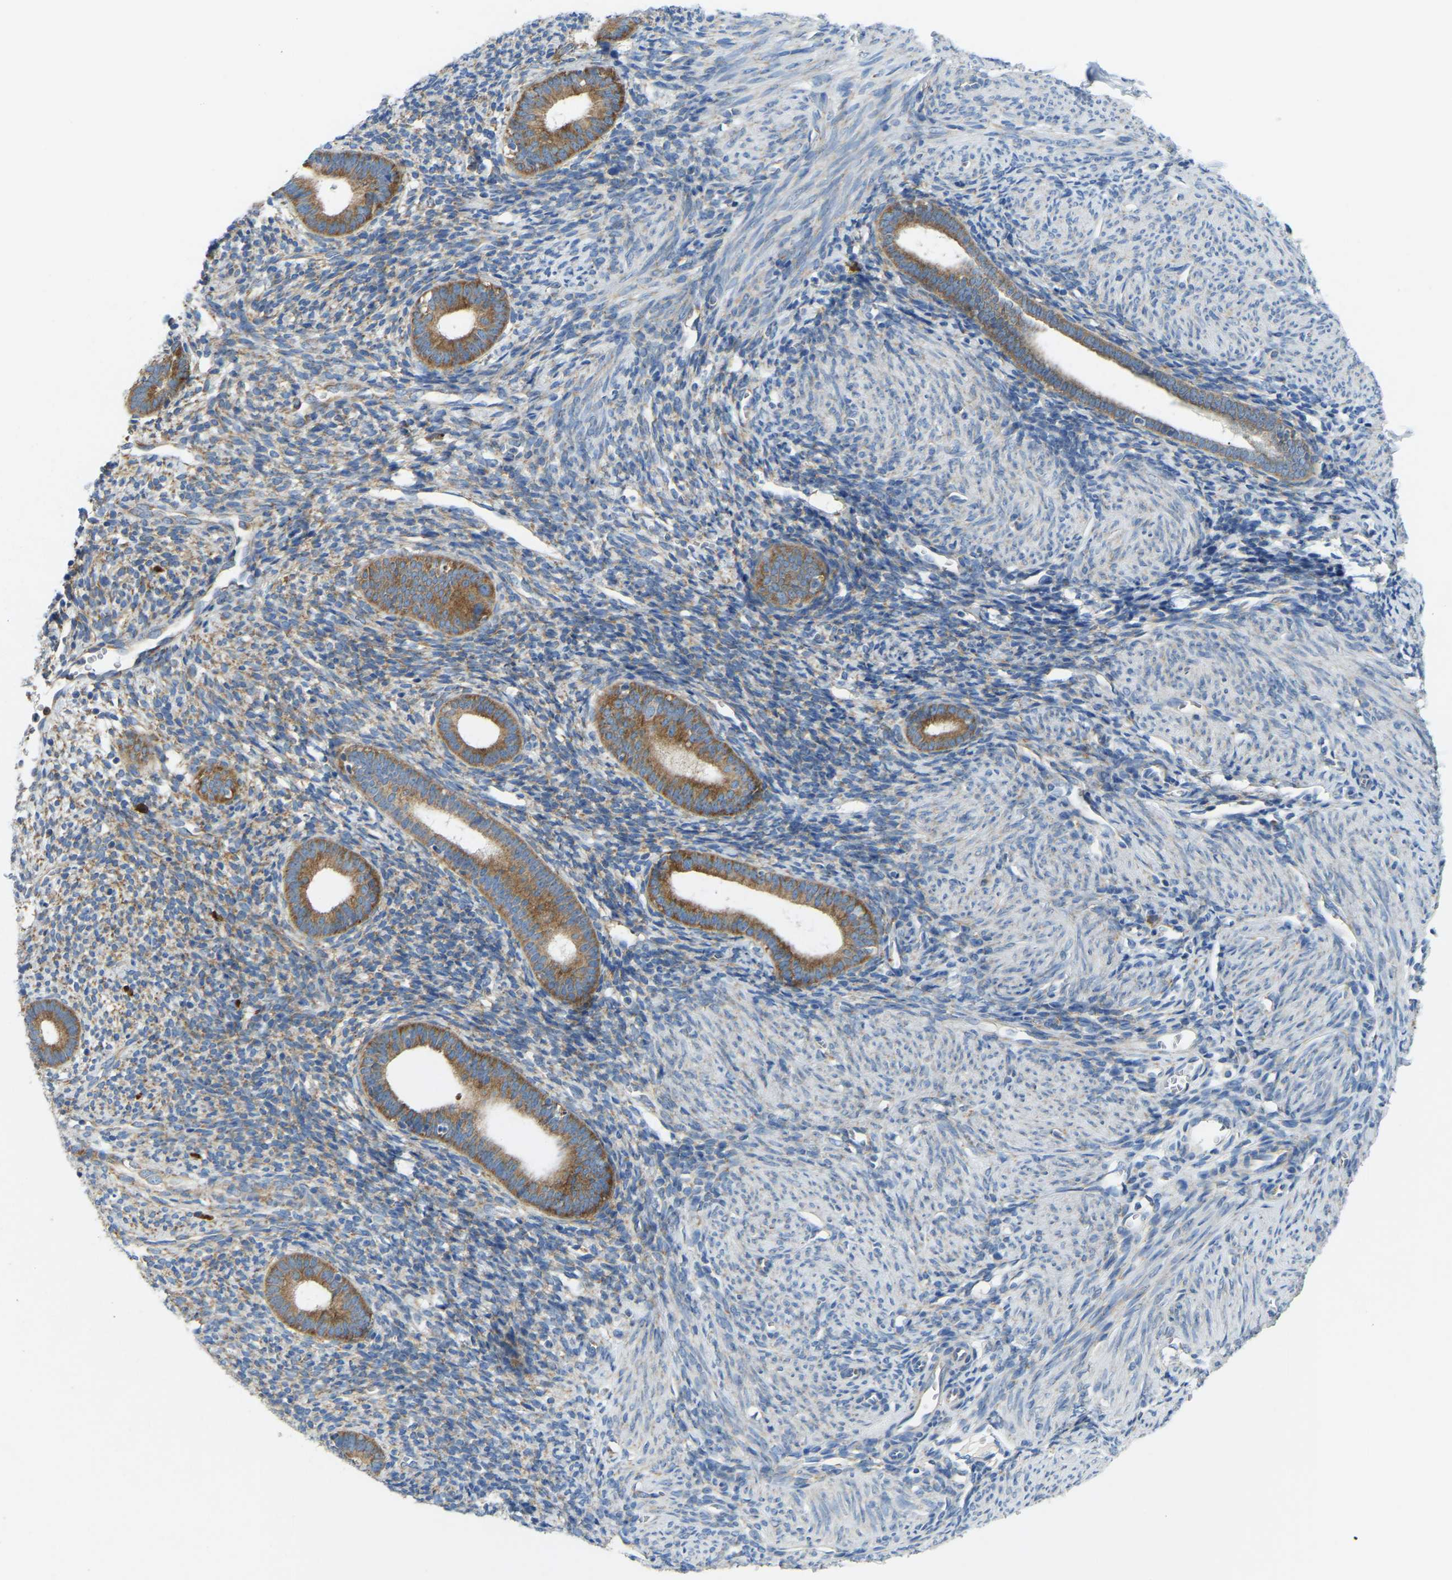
{"staining": {"intensity": "moderate", "quantity": "25%-75%", "location": "cytoplasmic/membranous"}, "tissue": "endometrium", "cell_type": "Cells in endometrial stroma", "image_type": "normal", "snomed": [{"axis": "morphology", "description": "Normal tissue, NOS"}, {"axis": "morphology", "description": "Adenocarcinoma, NOS"}, {"axis": "topography", "description": "Endometrium"}], "caption": "A micrograph of human endometrium stained for a protein demonstrates moderate cytoplasmic/membranous brown staining in cells in endometrial stroma.", "gene": "SND1", "patient": {"sex": "female", "age": 57}}